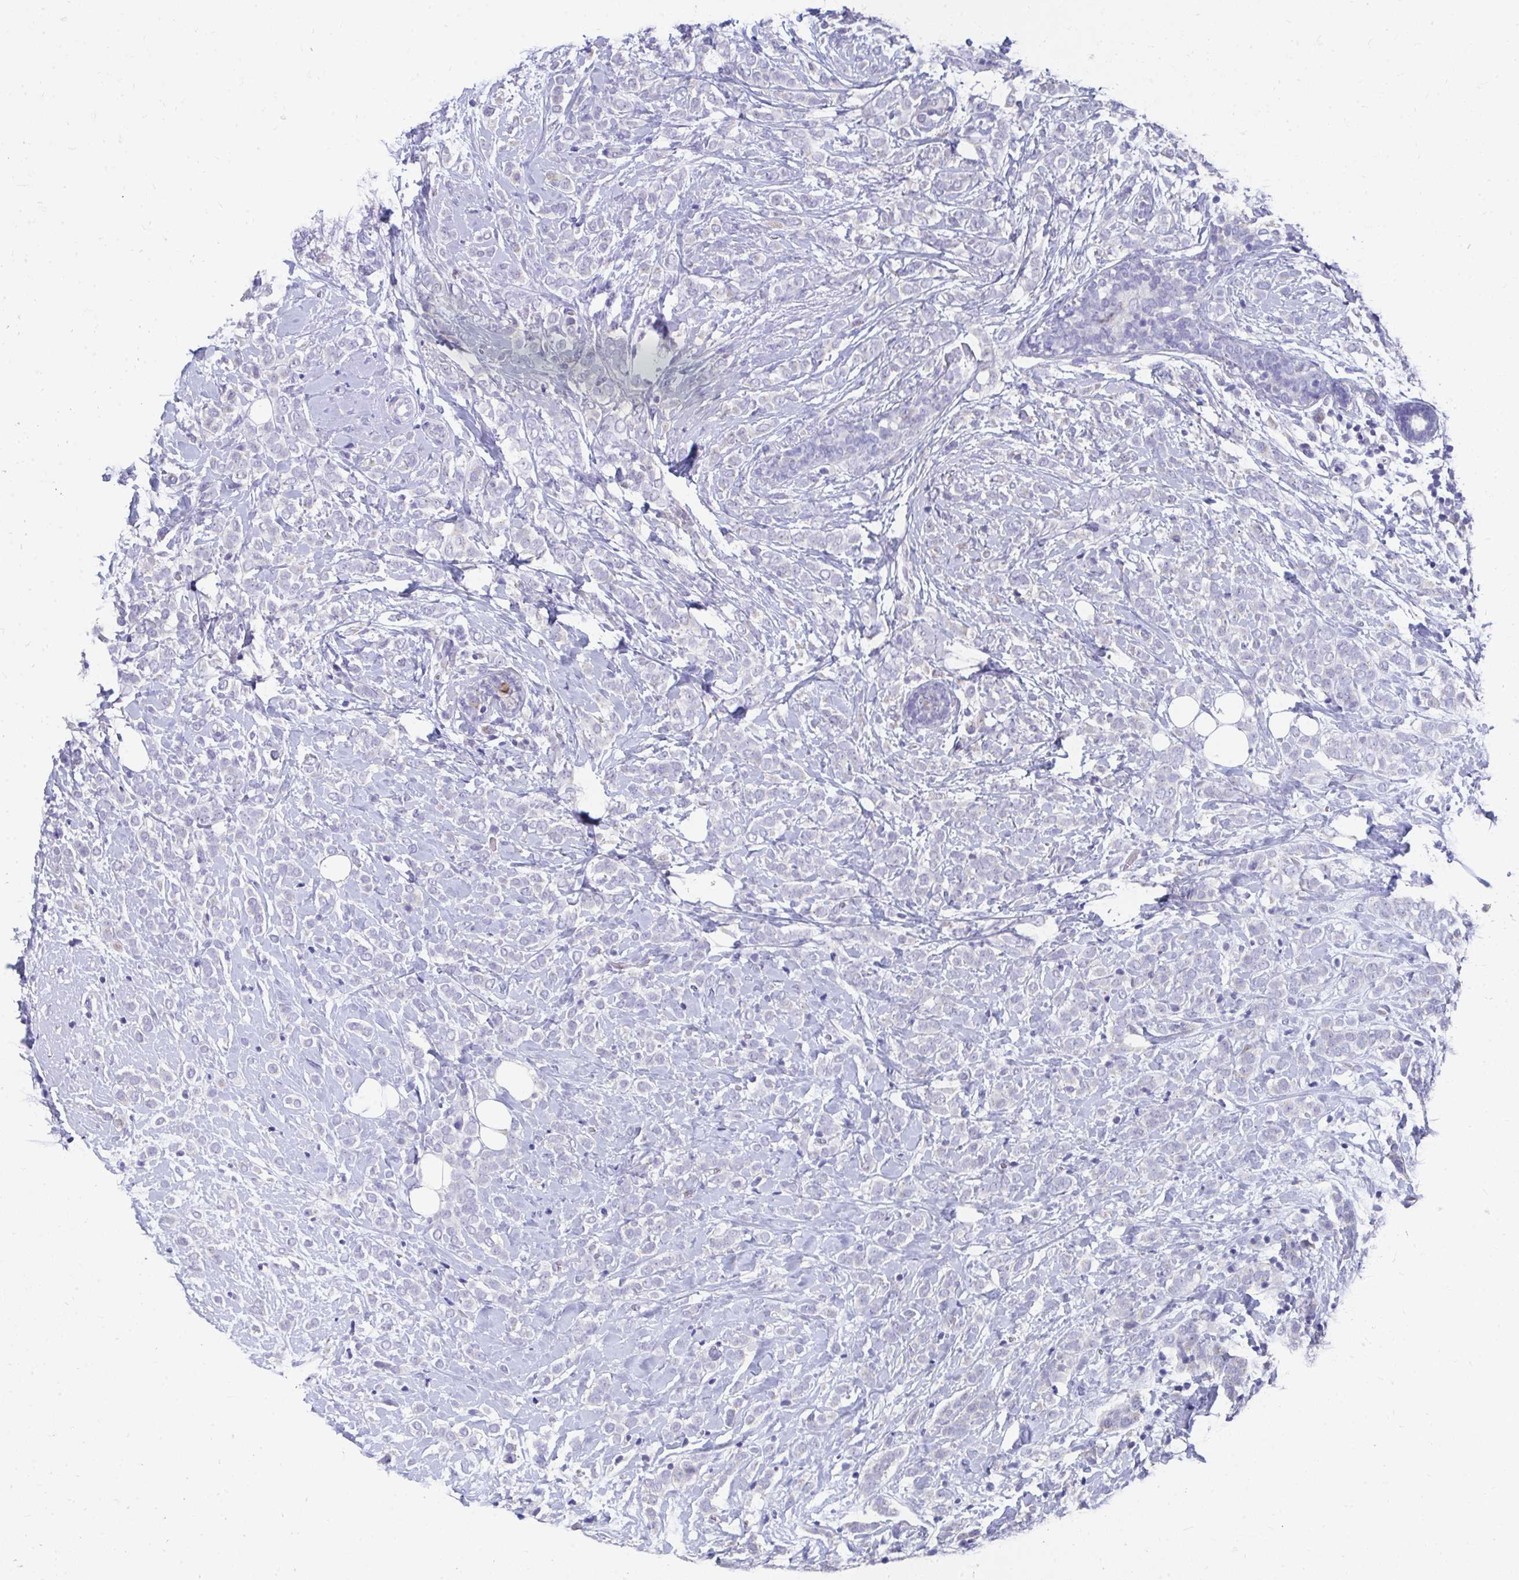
{"staining": {"intensity": "negative", "quantity": "none", "location": "none"}, "tissue": "breast cancer", "cell_type": "Tumor cells", "image_type": "cancer", "snomed": [{"axis": "morphology", "description": "Lobular carcinoma"}, {"axis": "topography", "description": "Breast"}], "caption": "Breast cancer (lobular carcinoma) was stained to show a protein in brown. There is no significant expression in tumor cells.", "gene": "TMPRSS2", "patient": {"sex": "female", "age": 49}}